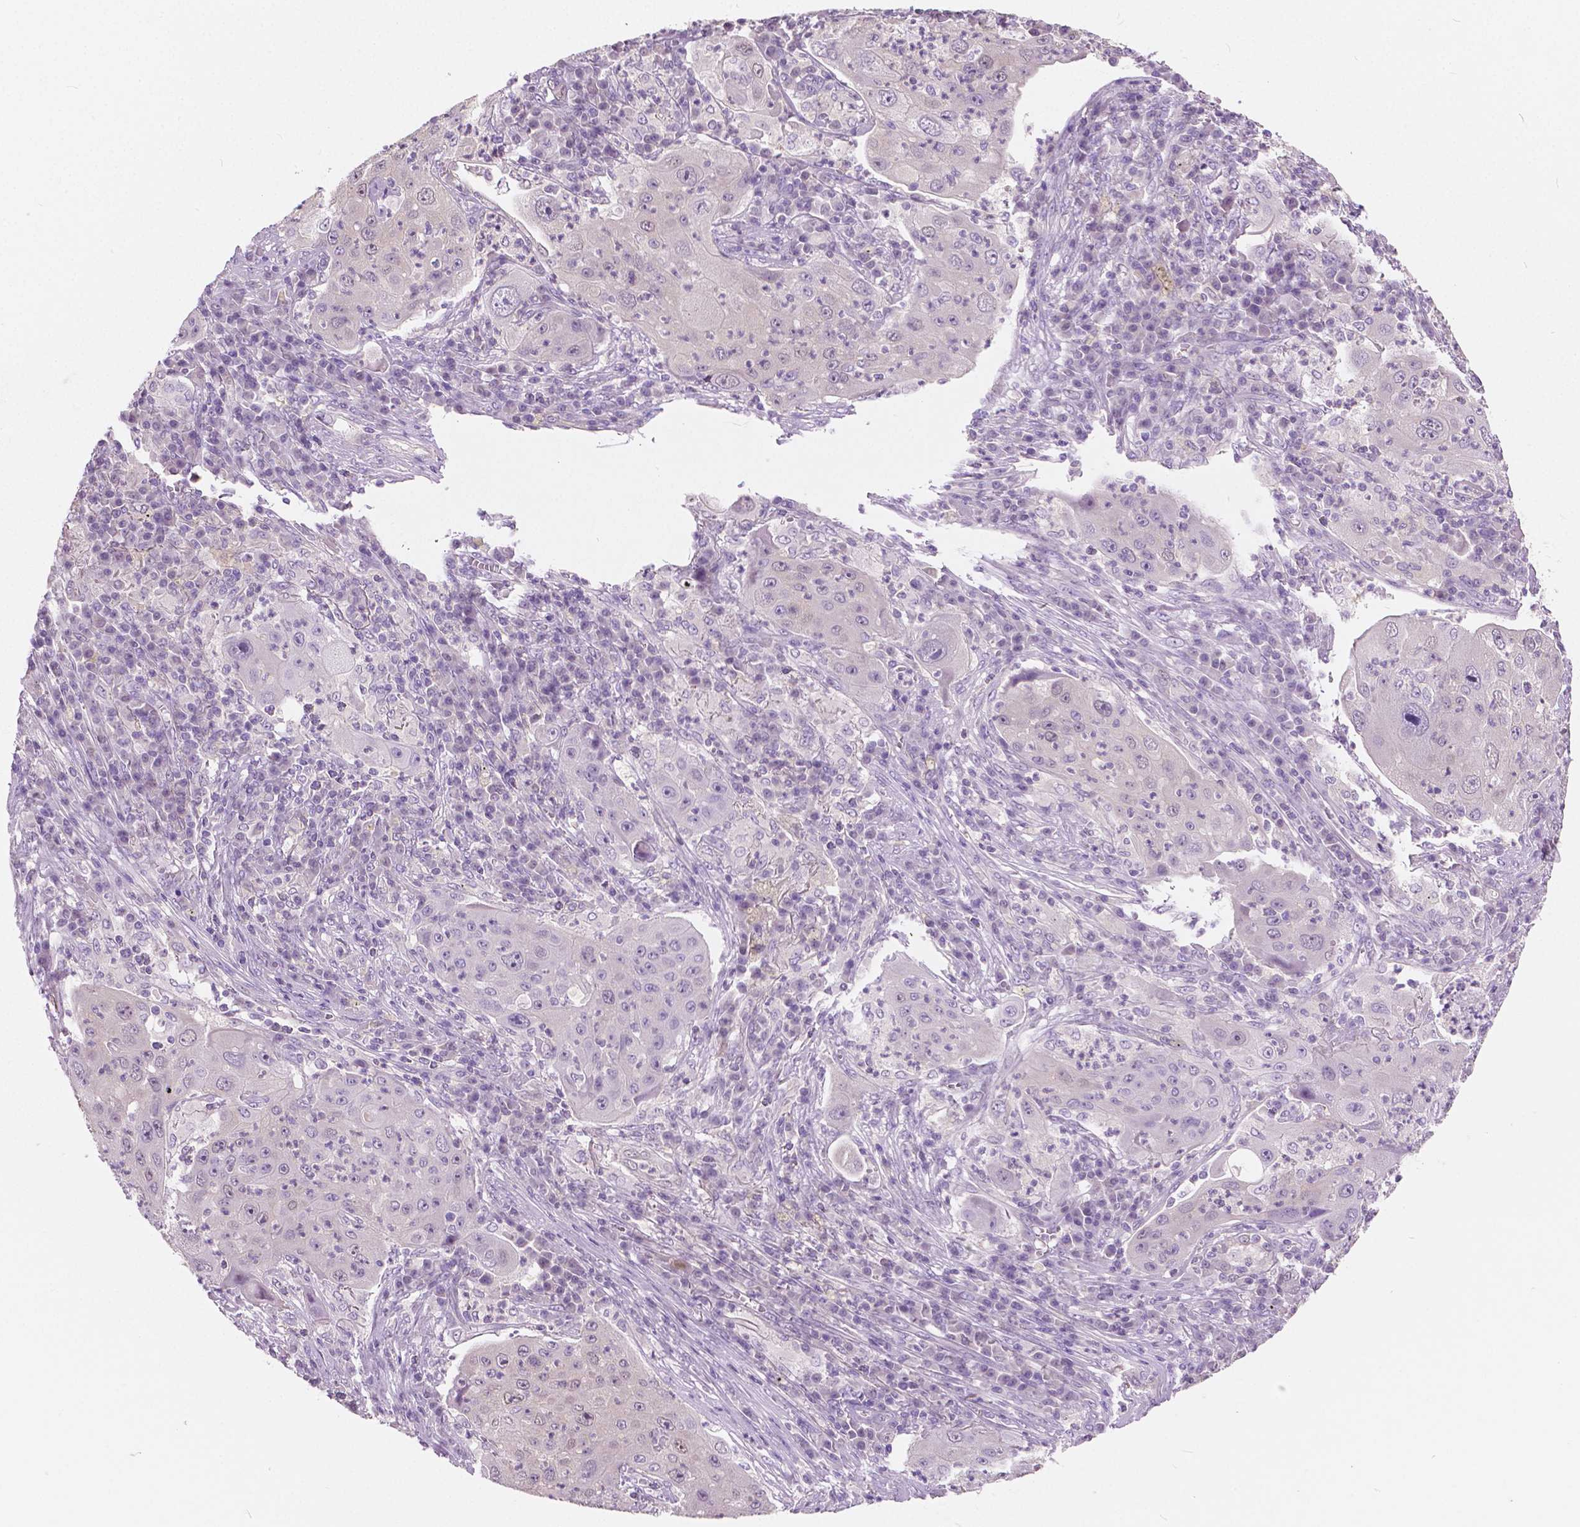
{"staining": {"intensity": "negative", "quantity": "none", "location": "none"}, "tissue": "lung cancer", "cell_type": "Tumor cells", "image_type": "cancer", "snomed": [{"axis": "morphology", "description": "Squamous cell carcinoma, NOS"}, {"axis": "topography", "description": "Lung"}], "caption": "Immunohistochemistry image of lung cancer (squamous cell carcinoma) stained for a protein (brown), which exhibits no expression in tumor cells.", "gene": "TKFC", "patient": {"sex": "female", "age": 59}}